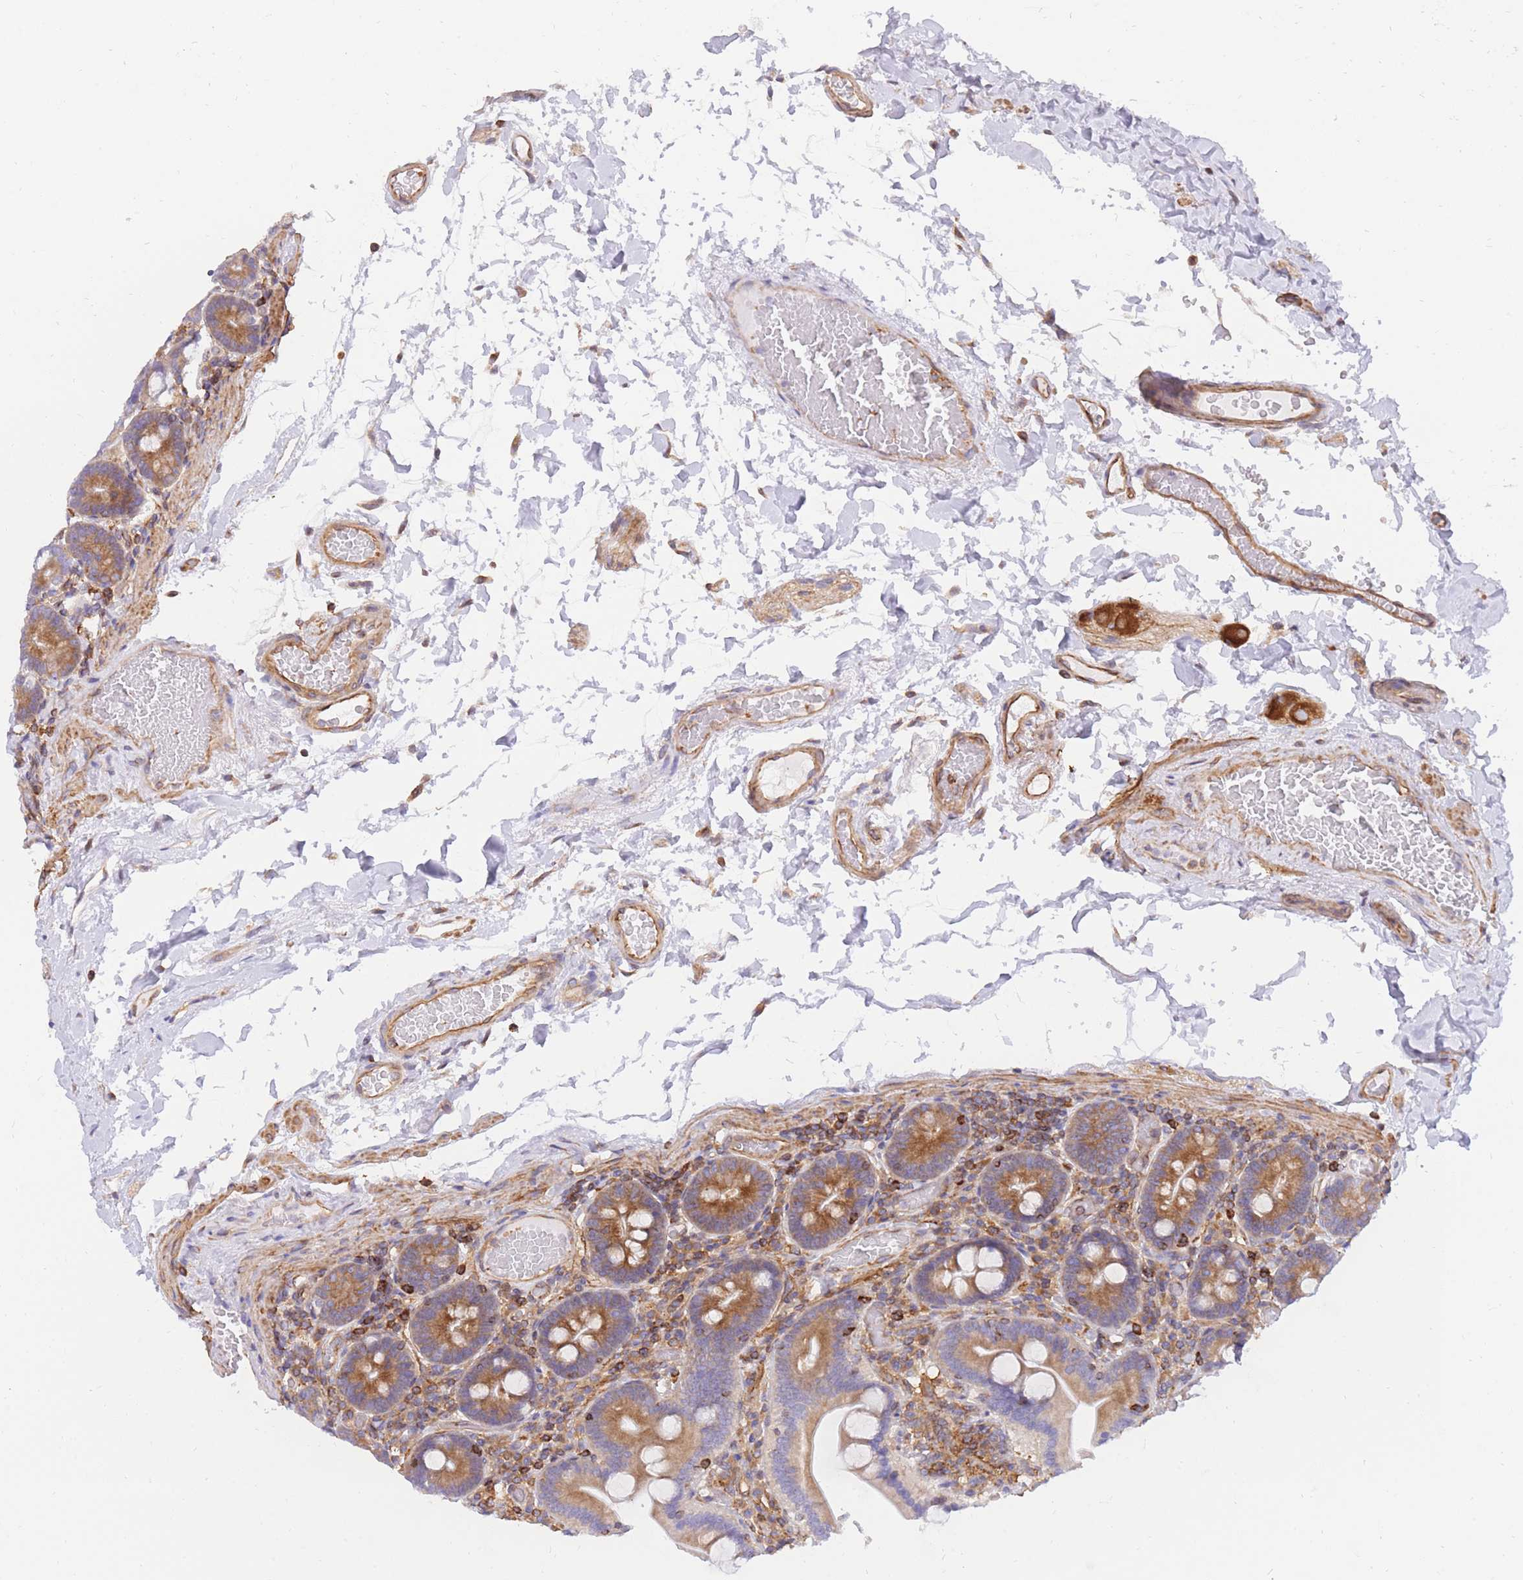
{"staining": {"intensity": "moderate", "quantity": ">75%", "location": "cytoplasmic/membranous"}, "tissue": "duodenum", "cell_type": "Glandular cells", "image_type": "normal", "snomed": [{"axis": "morphology", "description": "Normal tissue, NOS"}, {"axis": "topography", "description": "Duodenum"}], "caption": "Glandular cells exhibit medium levels of moderate cytoplasmic/membranous staining in approximately >75% of cells in normal human duodenum. (Stains: DAB (3,3'-diaminobenzidine) in brown, nuclei in blue, Microscopy: brightfield microscopy at high magnification).", "gene": "REM1", "patient": {"sex": "male", "age": 55}}